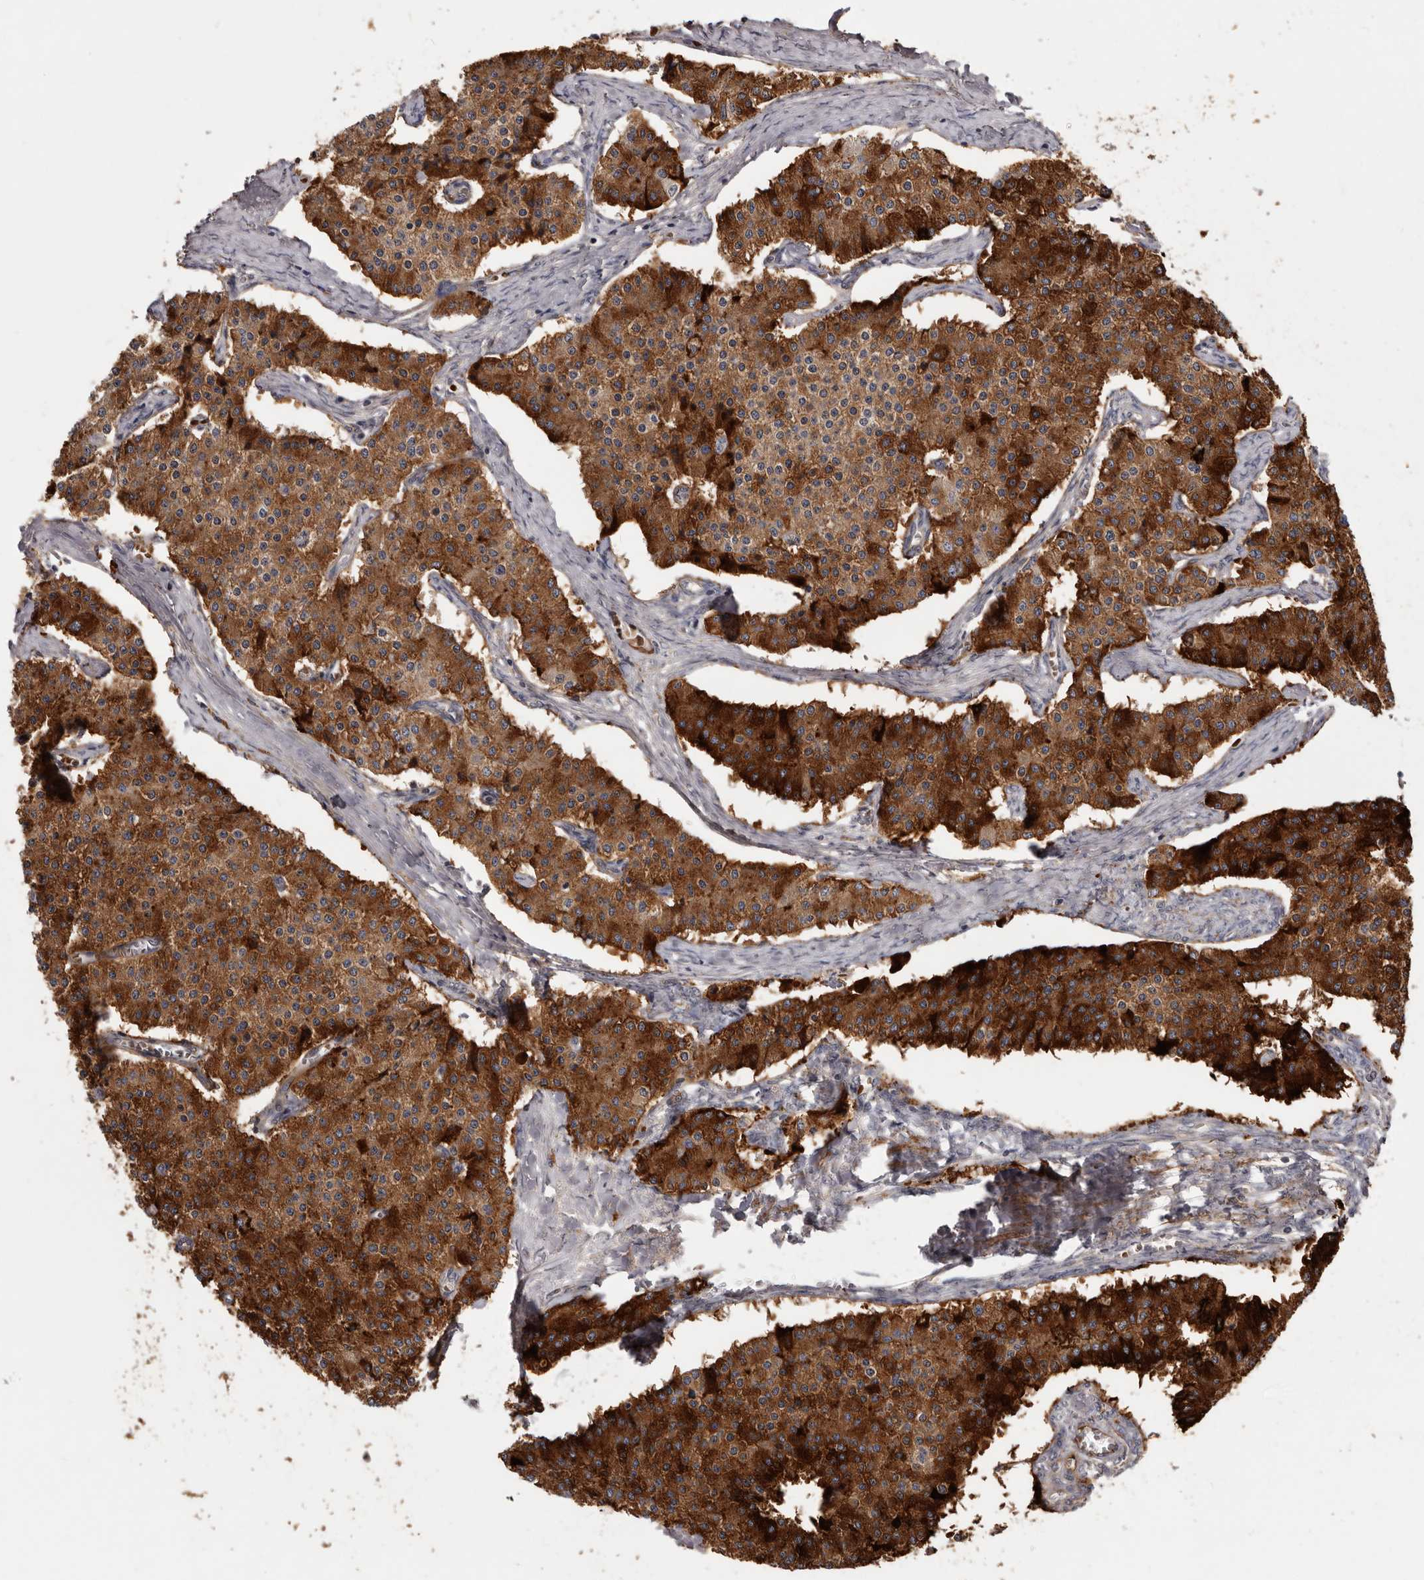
{"staining": {"intensity": "strong", "quantity": ">75%", "location": "cytoplasmic/membranous"}, "tissue": "carcinoid", "cell_type": "Tumor cells", "image_type": "cancer", "snomed": [{"axis": "morphology", "description": "Carcinoid, malignant, NOS"}, {"axis": "topography", "description": "Colon"}], "caption": "High-power microscopy captured an immunohistochemistry image of carcinoid, revealing strong cytoplasmic/membranous expression in approximately >75% of tumor cells. The protein of interest is shown in brown color, while the nuclei are stained blue.", "gene": "CDCA8", "patient": {"sex": "female", "age": 52}}